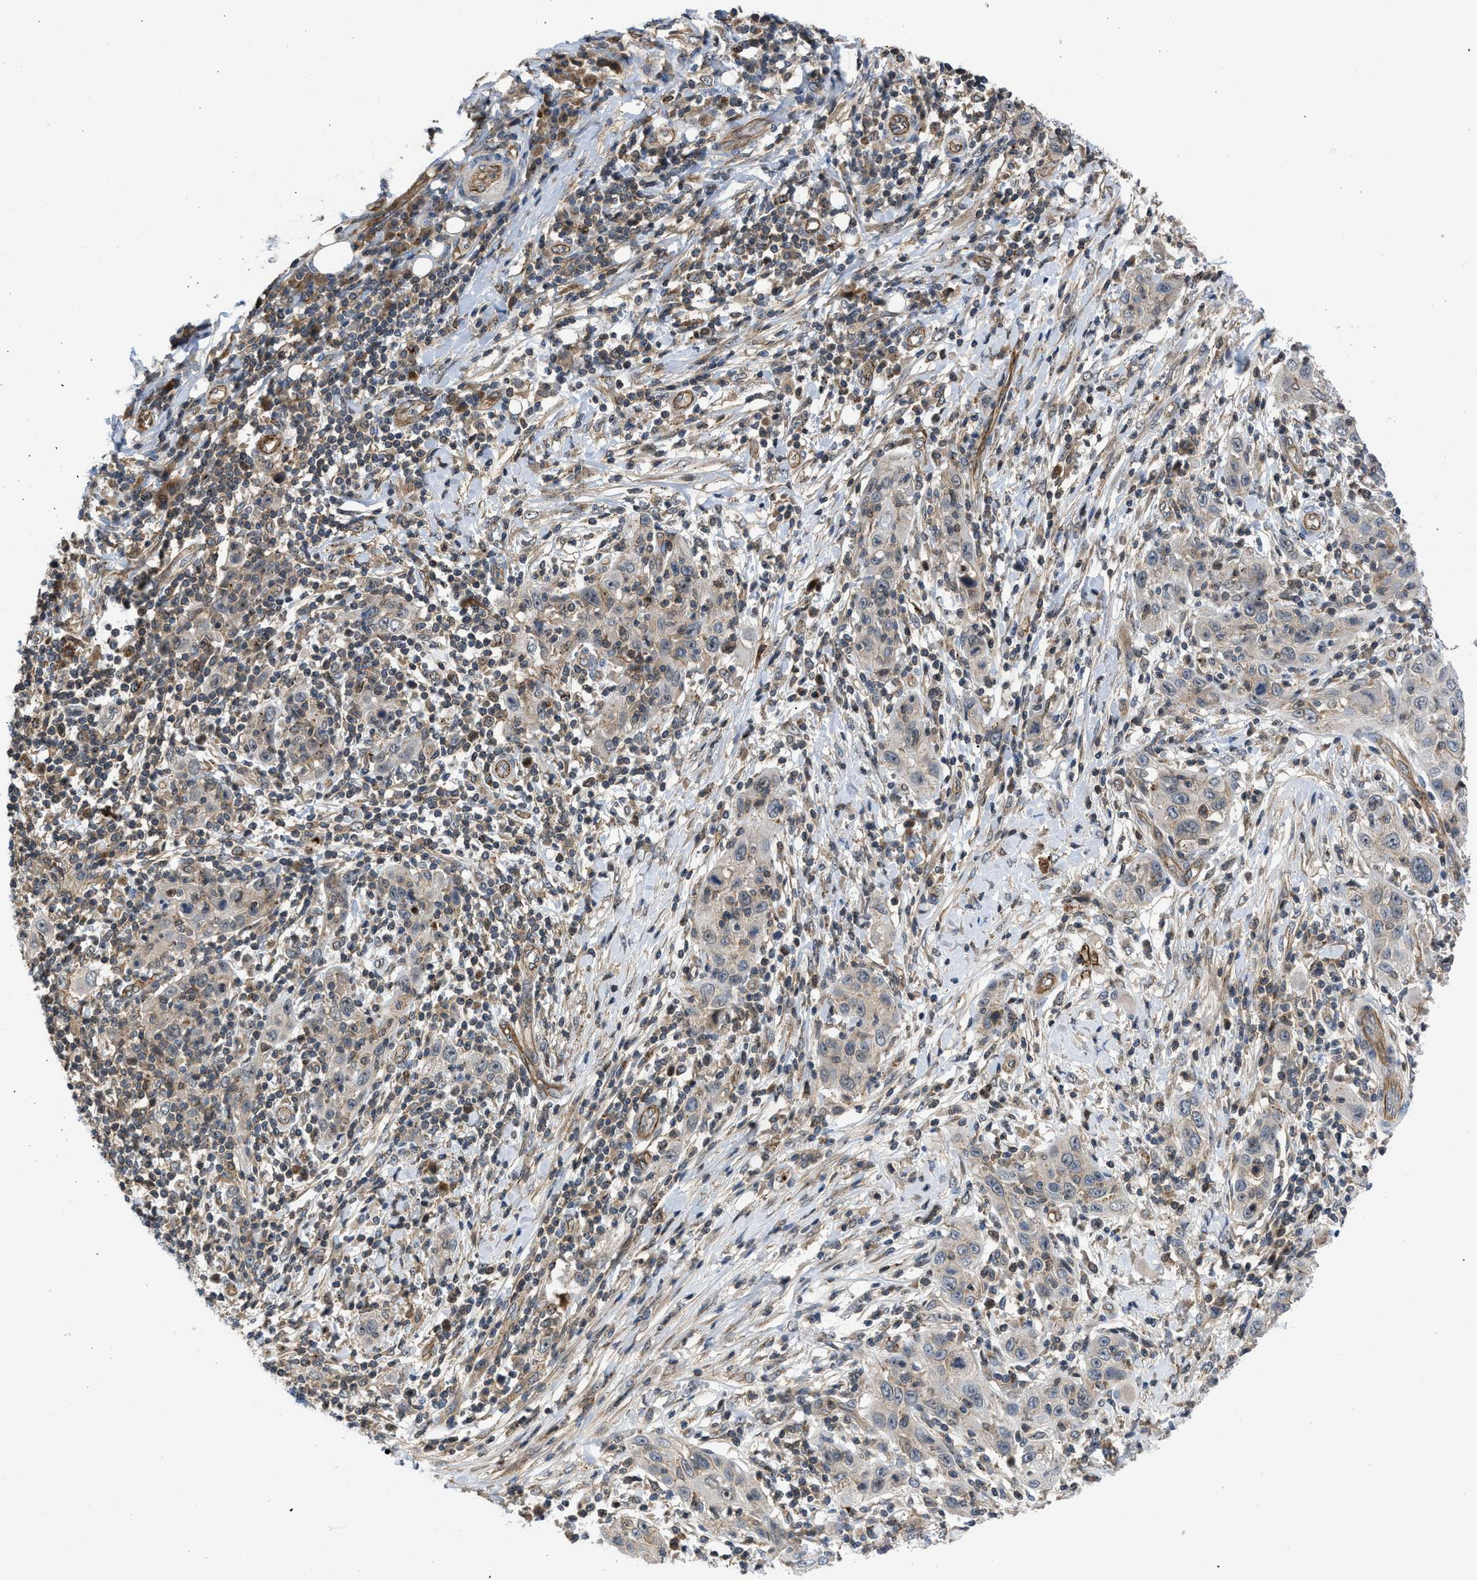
{"staining": {"intensity": "negative", "quantity": "none", "location": "none"}, "tissue": "skin cancer", "cell_type": "Tumor cells", "image_type": "cancer", "snomed": [{"axis": "morphology", "description": "Squamous cell carcinoma, NOS"}, {"axis": "topography", "description": "Skin"}], "caption": "The histopathology image reveals no staining of tumor cells in skin cancer (squamous cell carcinoma).", "gene": "GPATCH2L", "patient": {"sex": "female", "age": 88}}